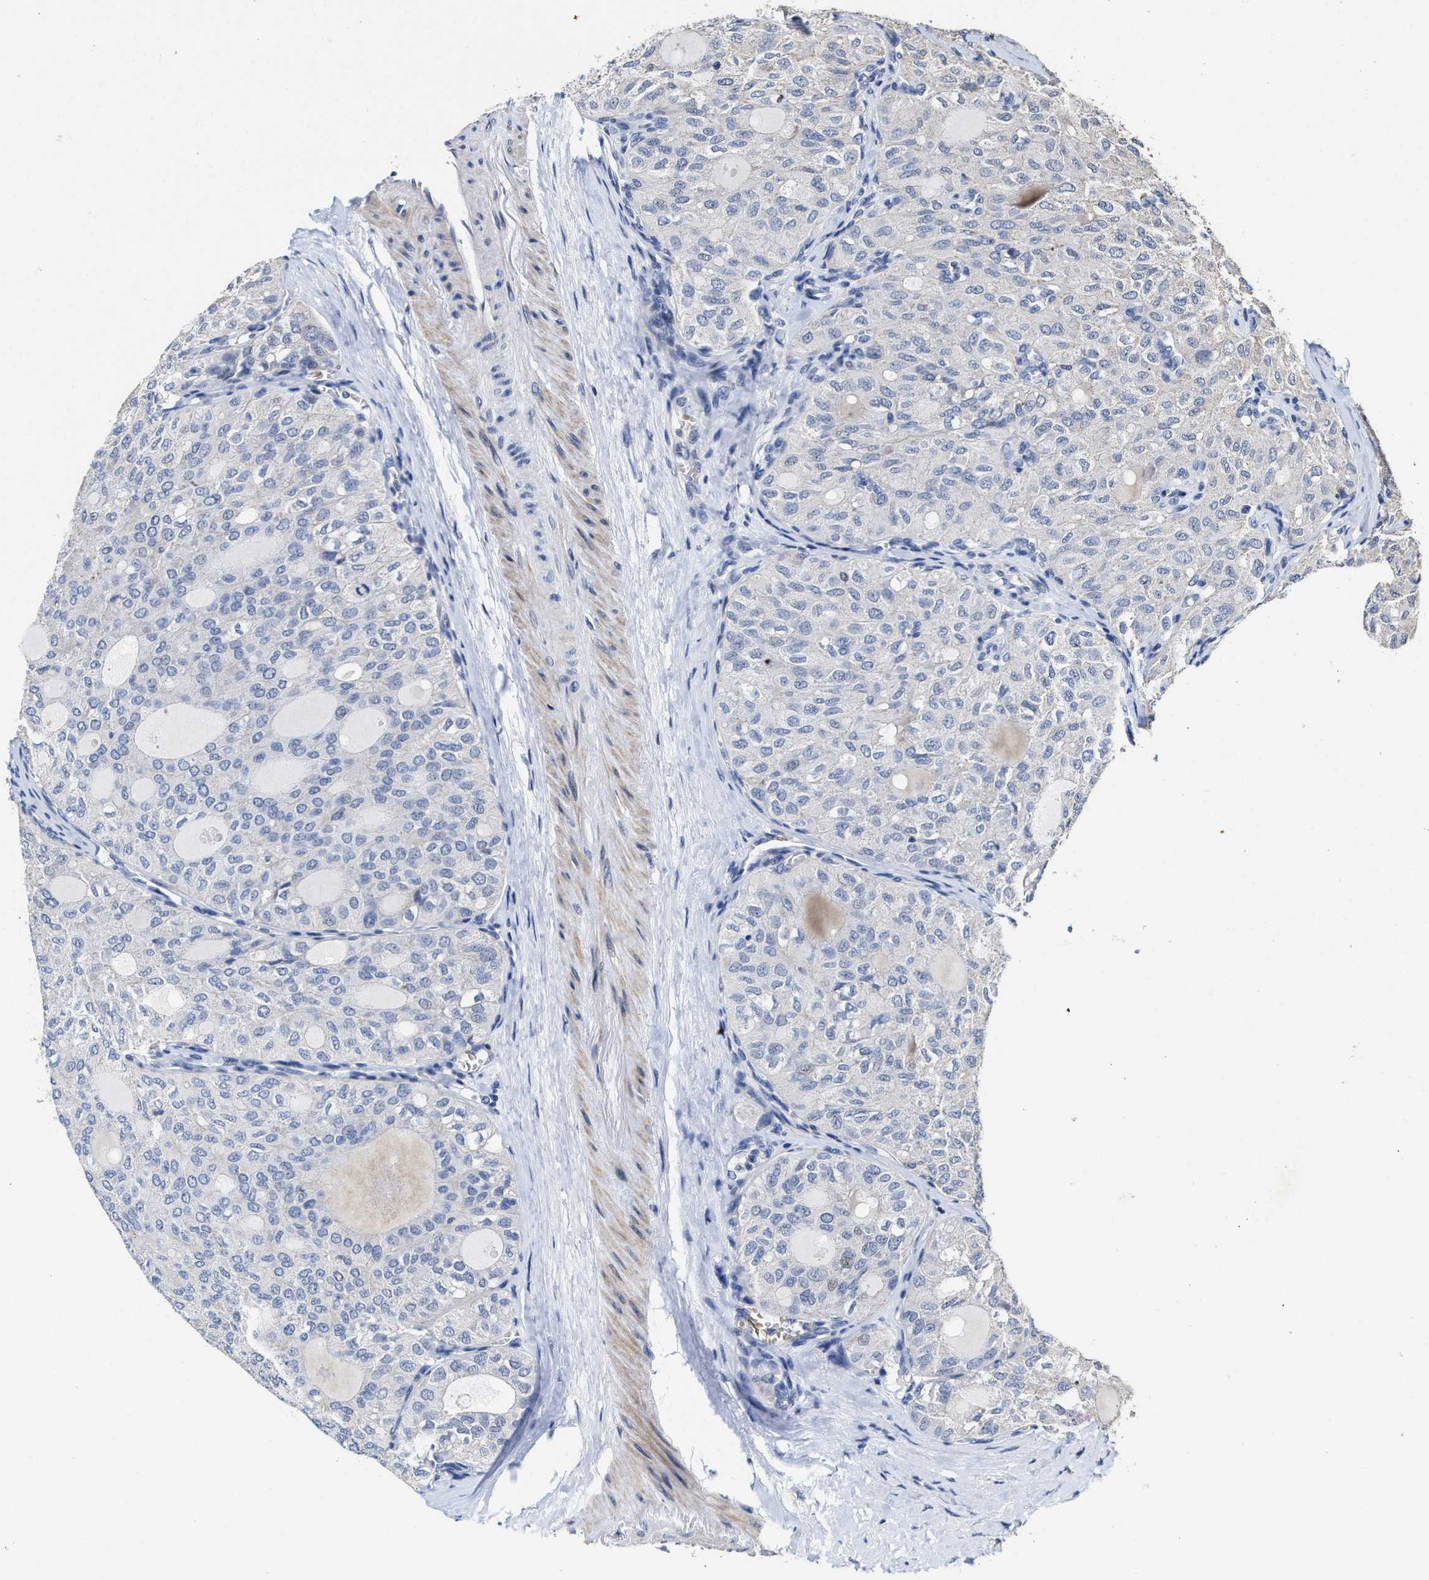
{"staining": {"intensity": "negative", "quantity": "none", "location": "none"}, "tissue": "thyroid cancer", "cell_type": "Tumor cells", "image_type": "cancer", "snomed": [{"axis": "morphology", "description": "Follicular adenoma carcinoma, NOS"}, {"axis": "topography", "description": "Thyroid gland"}], "caption": "A micrograph of follicular adenoma carcinoma (thyroid) stained for a protein demonstrates no brown staining in tumor cells.", "gene": "ZFAT", "patient": {"sex": "male", "age": 75}}